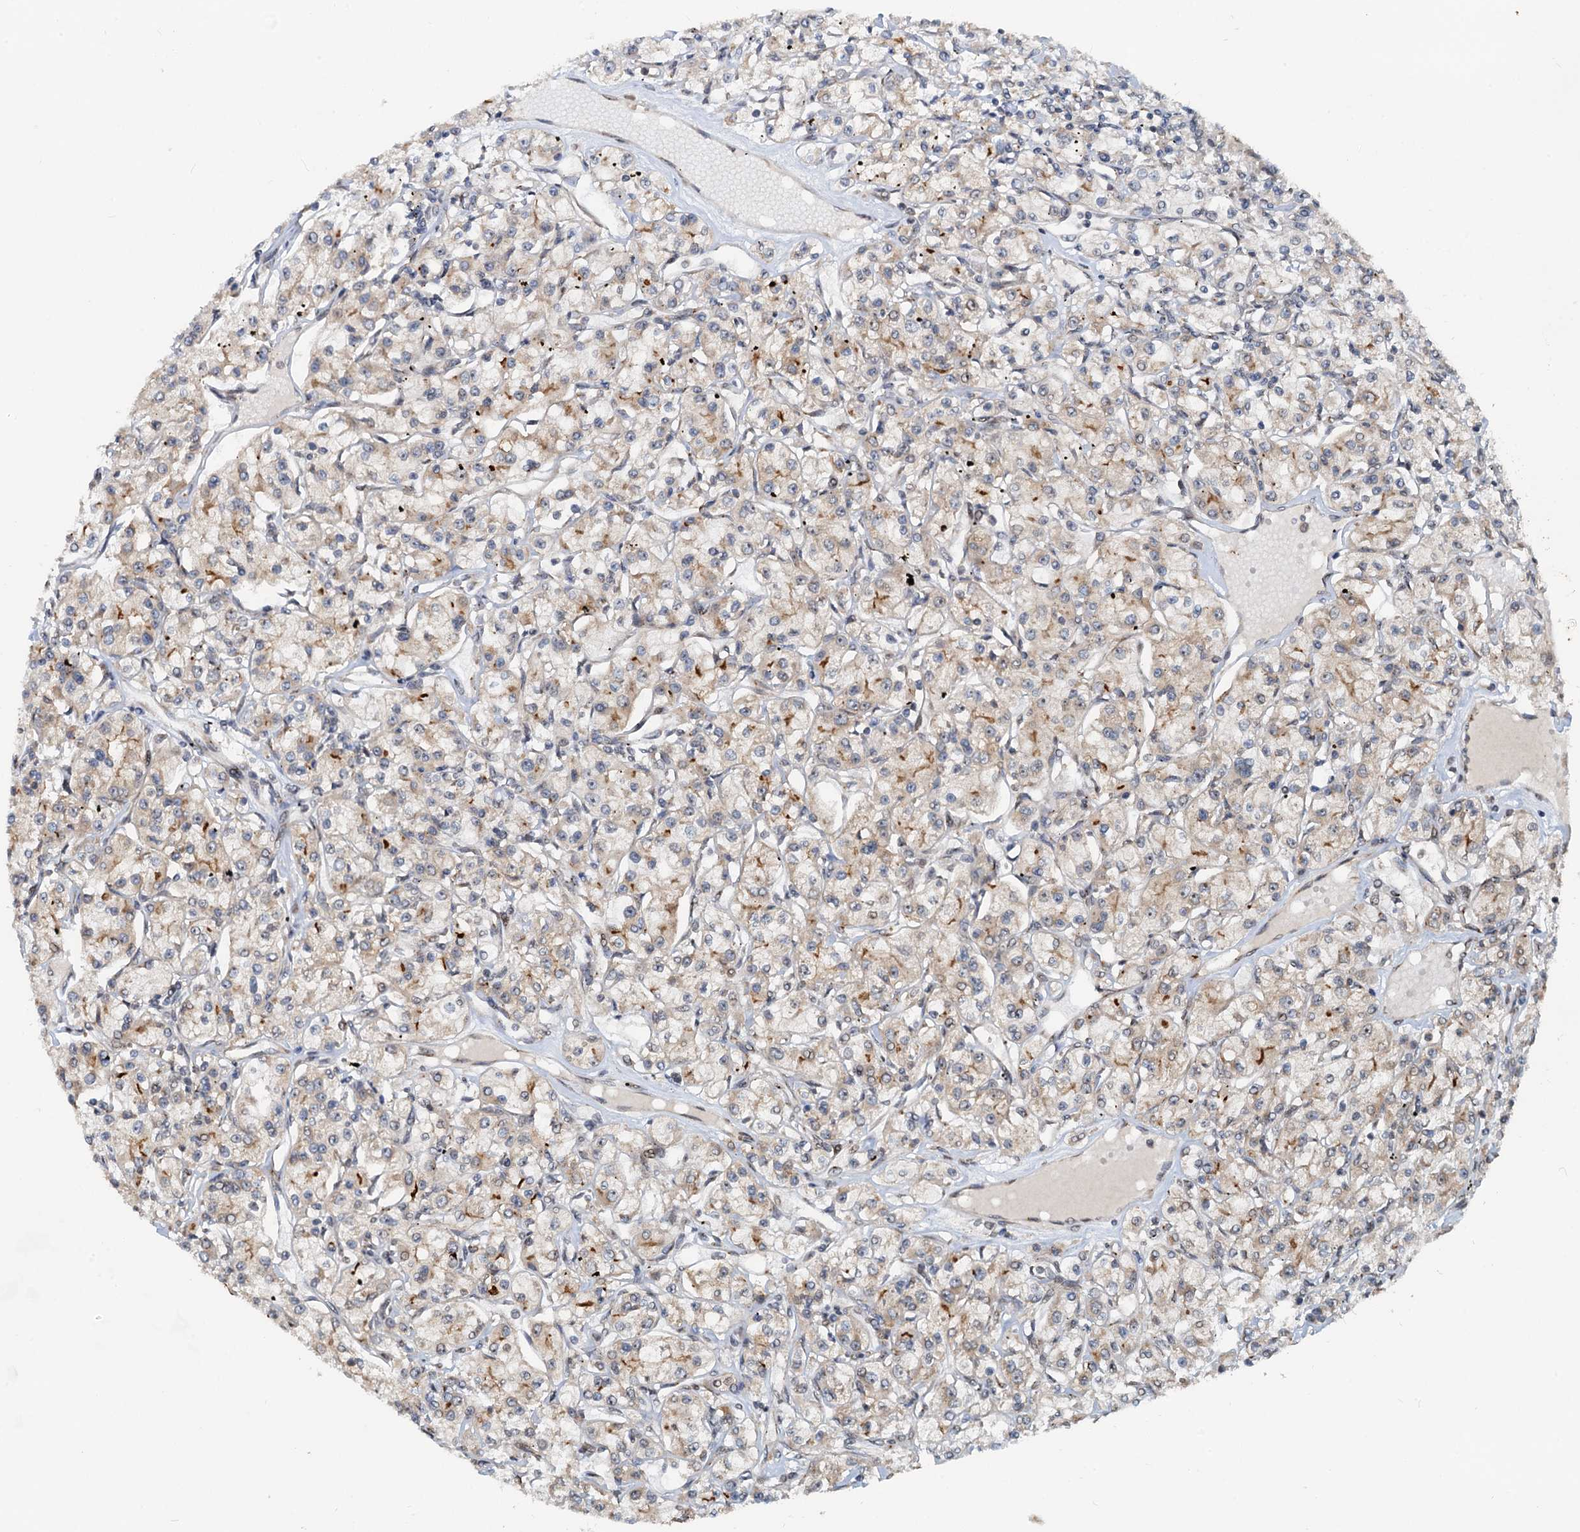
{"staining": {"intensity": "weak", "quantity": "<25%", "location": "cytoplasmic/membranous"}, "tissue": "renal cancer", "cell_type": "Tumor cells", "image_type": "cancer", "snomed": [{"axis": "morphology", "description": "Adenocarcinoma, NOS"}, {"axis": "topography", "description": "Kidney"}], "caption": "The immunohistochemistry (IHC) photomicrograph has no significant positivity in tumor cells of renal cancer tissue.", "gene": "CEP68", "patient": {"sex": "female", "age": 59}}